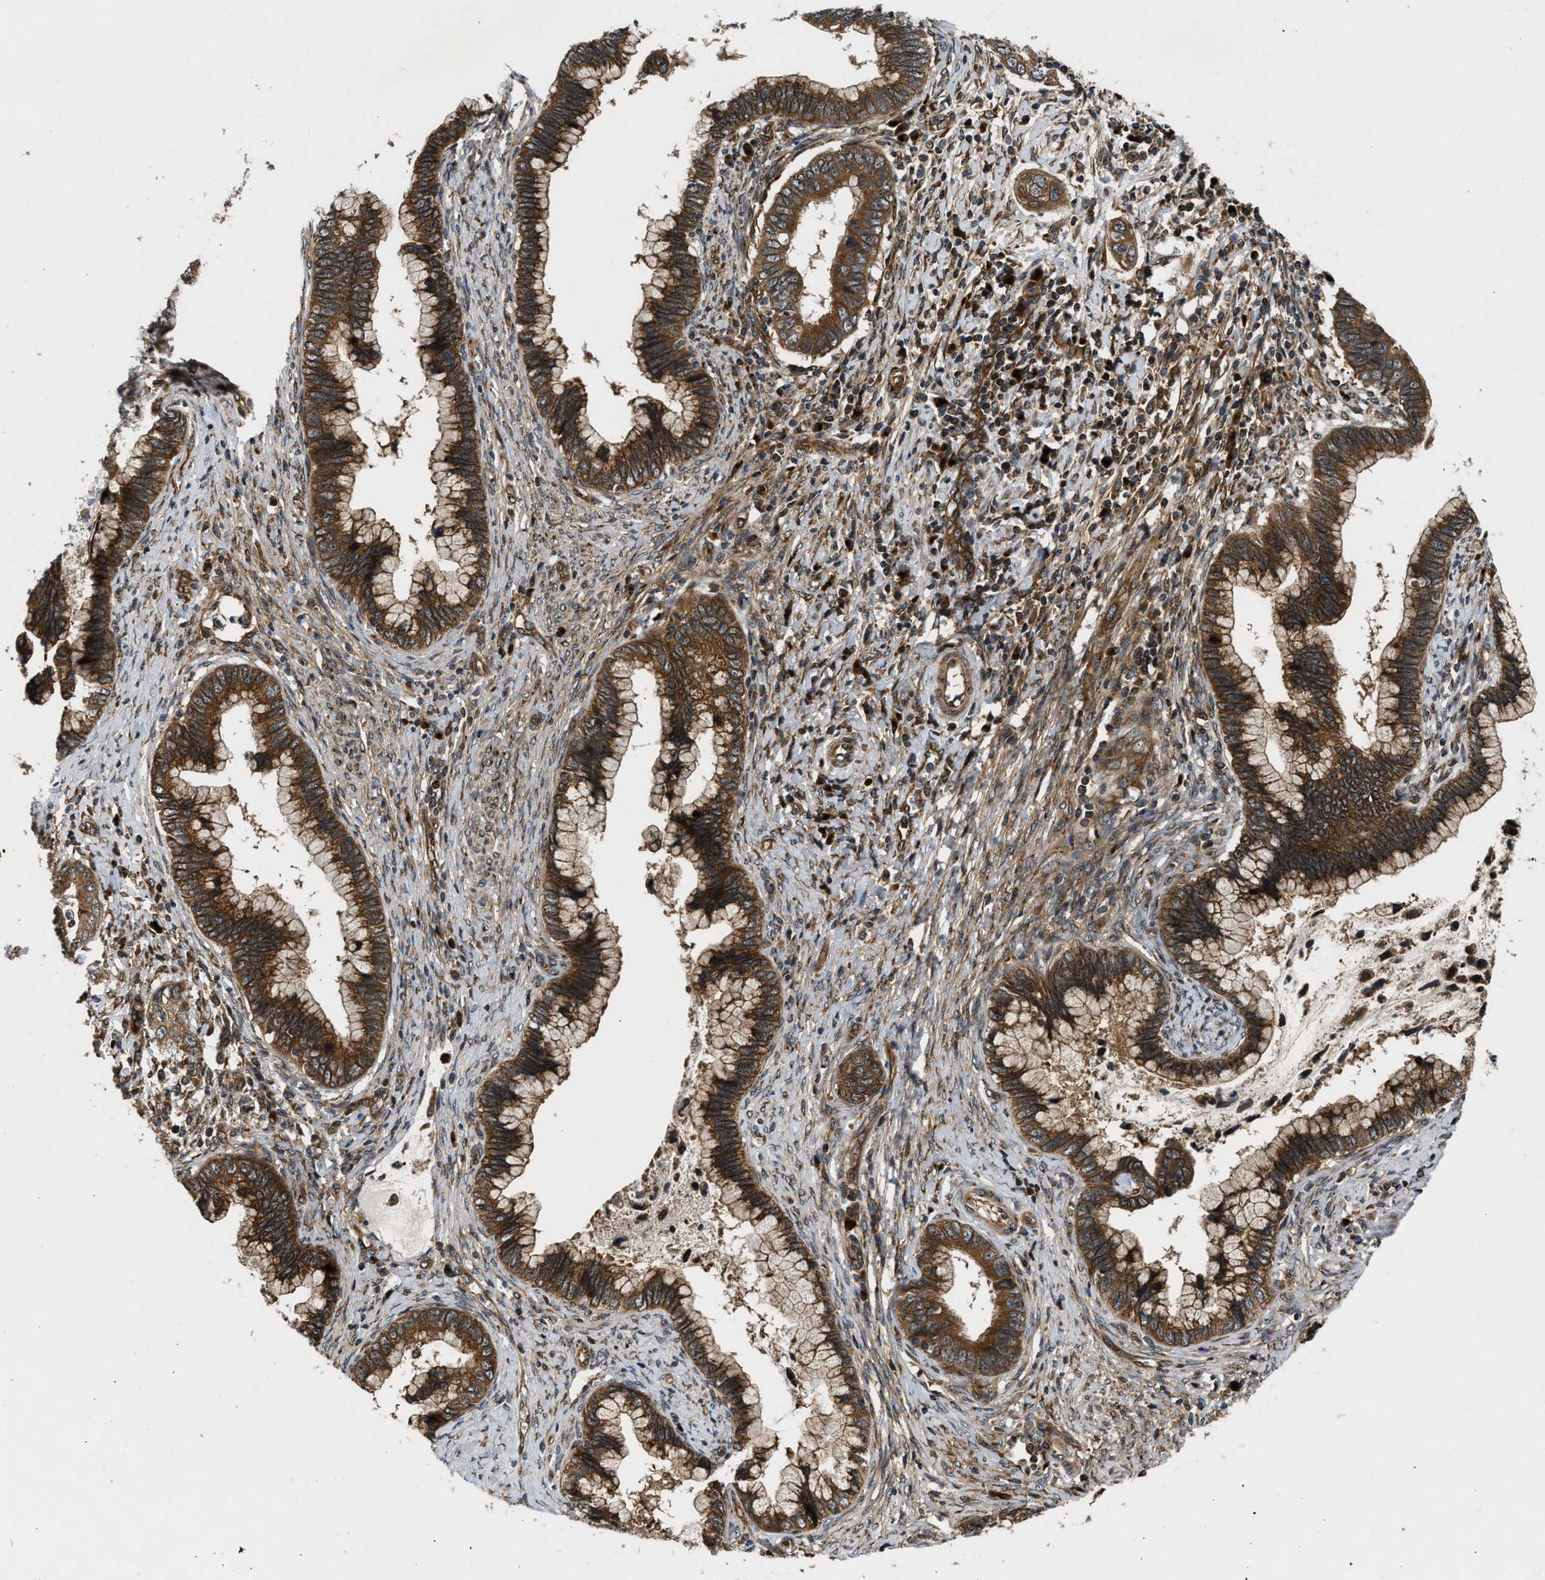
{"staining": {"intensity": "strong", "quantity": ">75%", "location": "cytoplasmic/membranous"}, "tissue": "cervical cancer", "cell_type": "Tumor cells", "image_type": "cancer", "snomed": [{"axis": "morphology", "description": "Adenocarcinoma, NOS"}, {"axis": "topography", "description": "Cervix"}], "caption": "There is high levels of strong cytoplasmic/membranous positivity in tumor cells of adenocarcinoma (cervical), as demonstrated by immunohistochemical staining (brown color).", "gene": "PNPLA8", "patient": {"sex": "female", "age": 44}}